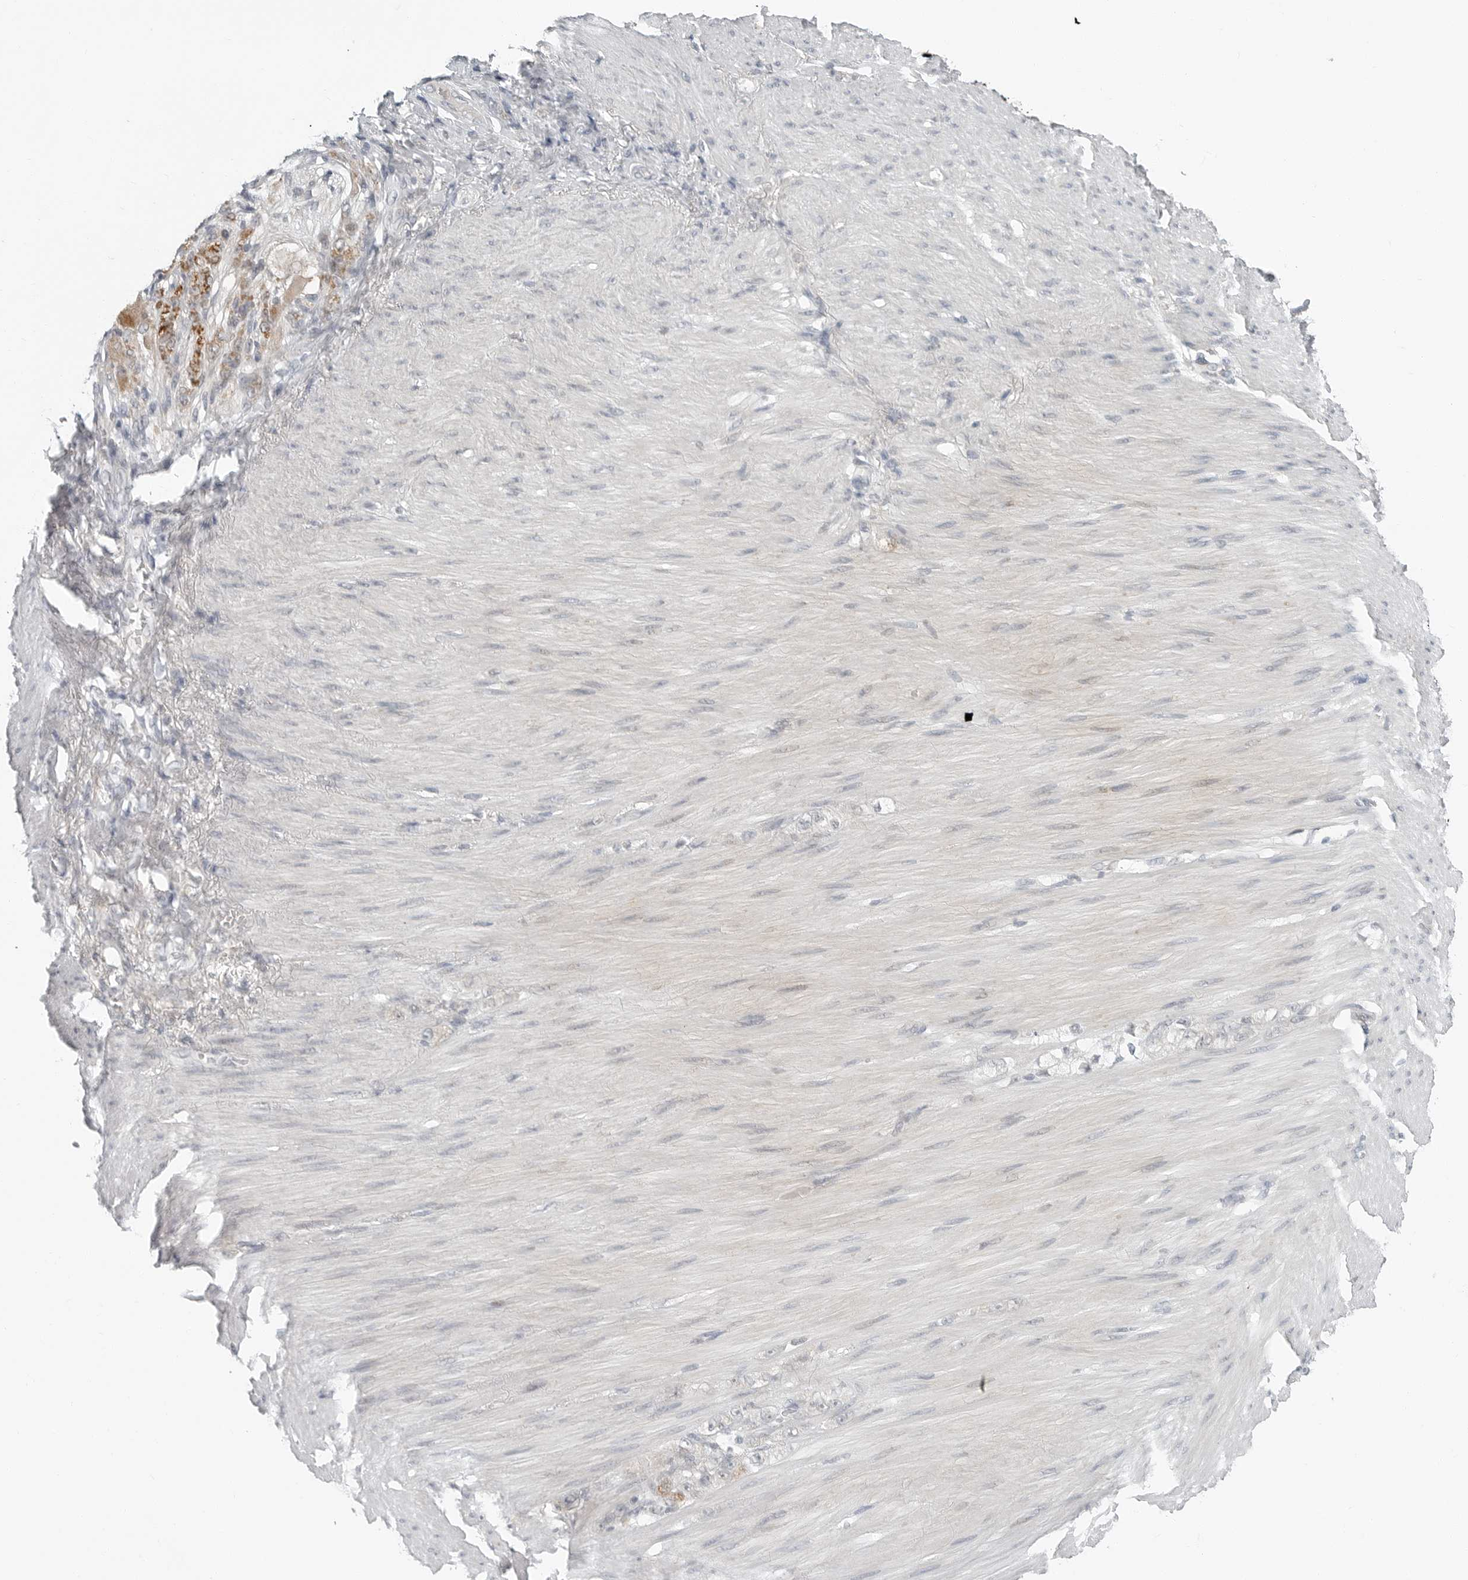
{"staining": {"intensity": "moderate", "quantity": "<25%", "location": "cytoplasmic/membranous"}, "tissue": "stomach cancer", "cell_type": "Tumor cells", "image_type": "cancer", "snomed": [{"axis": "morphology", "description": "Normal tissue, NOS"}, {"axis": "morphology", "description": "Adenocarcinoma, NOS"}, {"axis": "topography", "description": "Stomach"}], "caption": "High-magnification brightfield microscopy of stomach adenocarcinoma stained with DAB (3,3'-diaminobenzidine) (brown) and counterstained with hematoxylin (blue). tumor cells exhibit moderate cytoplasmic/membranous positivity is appreciated in approximately<25% of cells.", "gene": "FCRLB", "patient": {"sex": "male", "age": 82}}